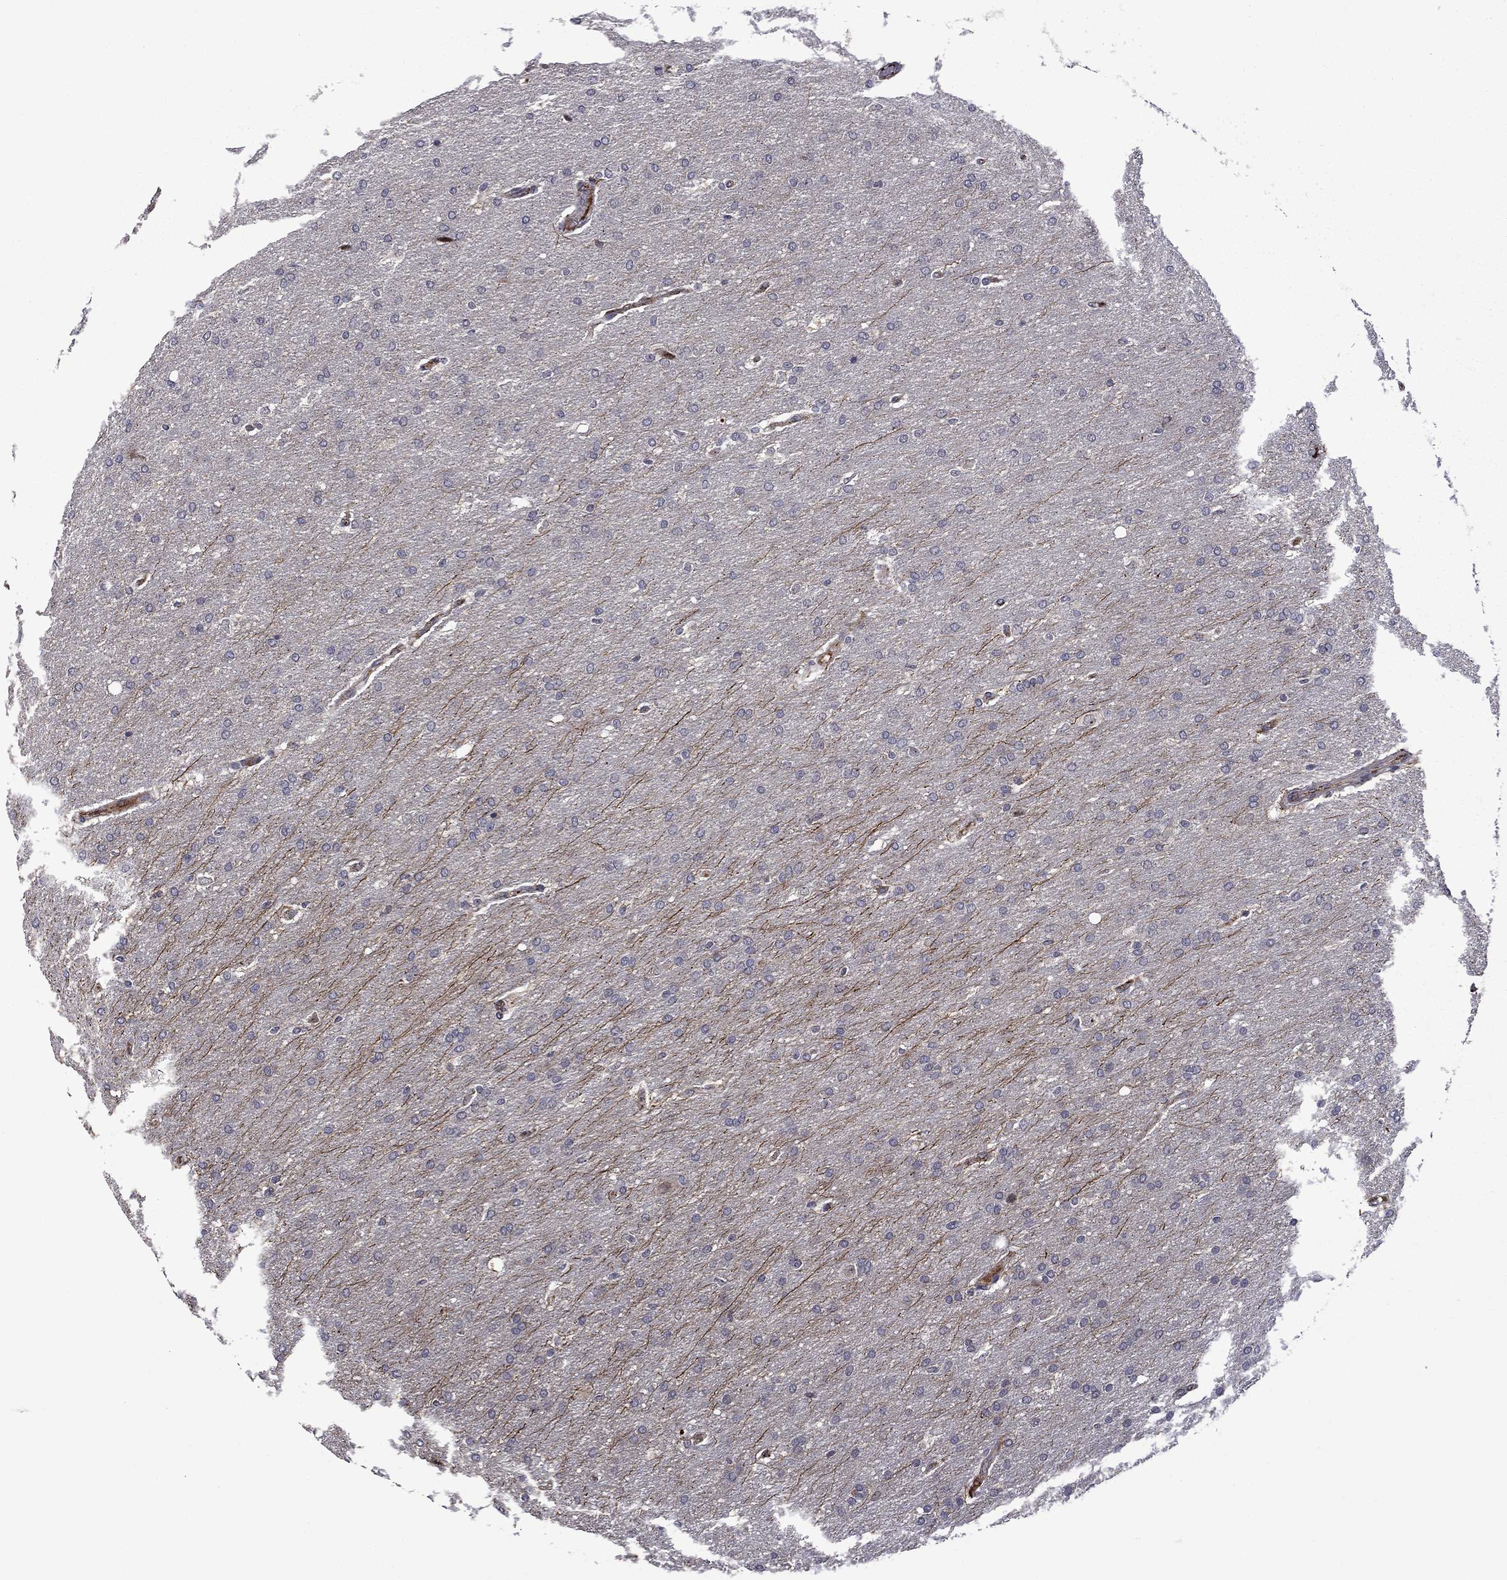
{"staining": {"intensity": "negative", "quantity": "none", "location": "none"}, "tissue": "glioma", "cell_type": "Tumor cells", "image_type": "cancer", "snomed": [{"axis": "morphology", "description": "Glioma, malignant, Low grade"}, {"axis": "topography", "description": "Brain"}], "caption": "DAB (3,3'-diaminobenzidine) immunohistochemical staining of malignant low-grade glioma reveals no significant expression in tumor cells.", "gene": "SLITRK1", "patient": {"sex": "female", "age": 37}}